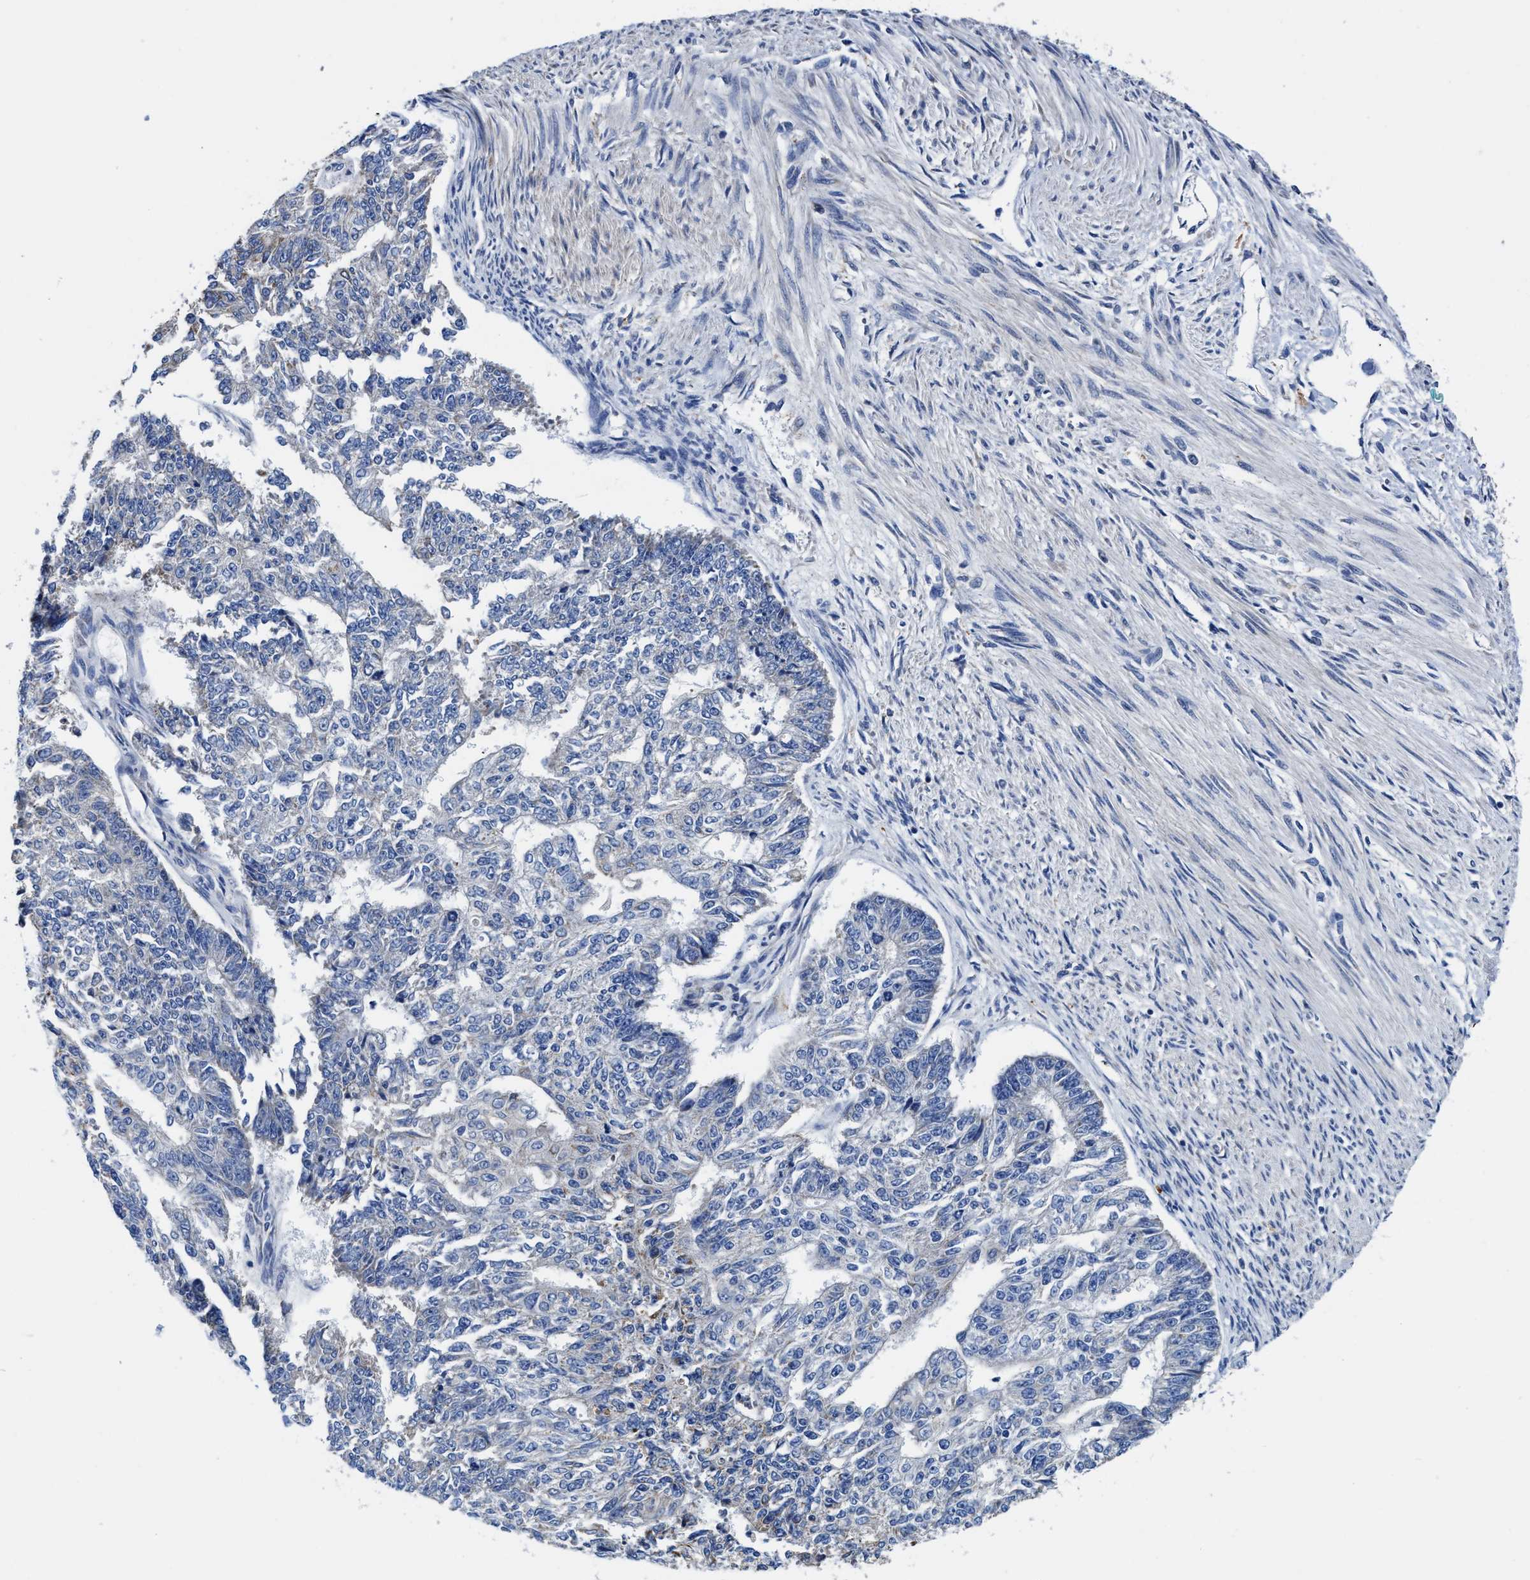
{"staining": {"intensity": "negative", "quantity": "none", "location": "none"}, "tissue": "endometrial cancer", "cell_type": "Tumor cells", "image_type": "cancer", "snomed": [{"axis": "morphology", "description": "Adenocarcinoma, NOS"}, {"axis": "topography", "description": "Endometrium"}], "caption": "Immunohistochemical staining of endometrial adenocarcinoma reveals no significant positivity in tumor cells.", "gene": "TMEM30A", "patient": {"sex": "female", "age": 32}}